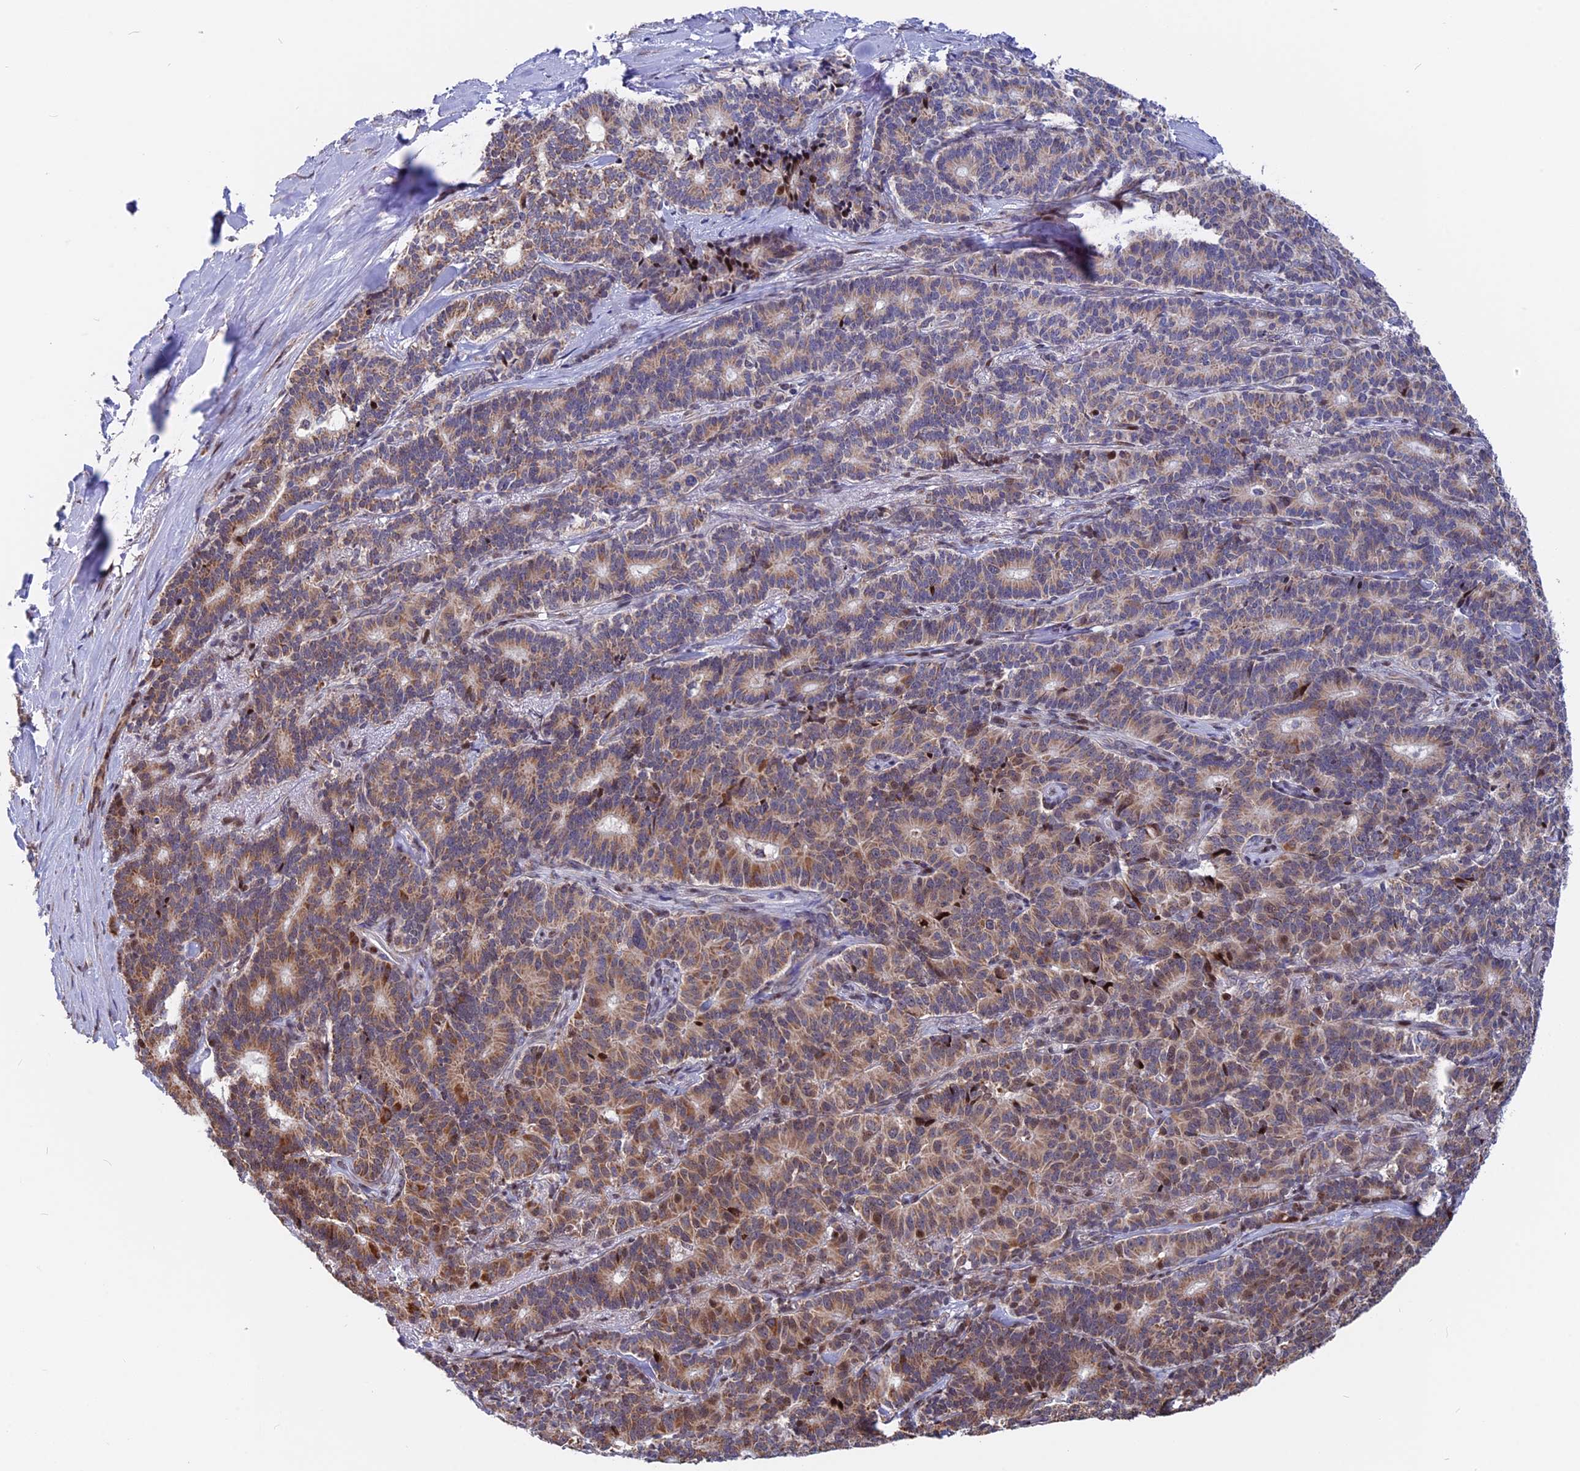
{"staining": {"intensity": "moderate", "quantity": ">75%", "location": "cytoplasmic/membranous"}, "tissue": "pancreatic cancer", "cell_type": "Tumor cells", "image_type": "cancer", "snomed": [{"axis": "morphology", "description": "Adenocarcinoma, NOS"}, {"axis": "topography", "description": "Pancreas"}], "caption": "The photomicrograph exhibits a brown stain indicating the presence of a protein in the cytoplasmic/membranous of tumor cells in pancreatic adenocarcinoma. (IHC, brightfield microscopy, high magnification).", "gene": "FAM174C", "patient": {"sex": "female", "age": 74}}